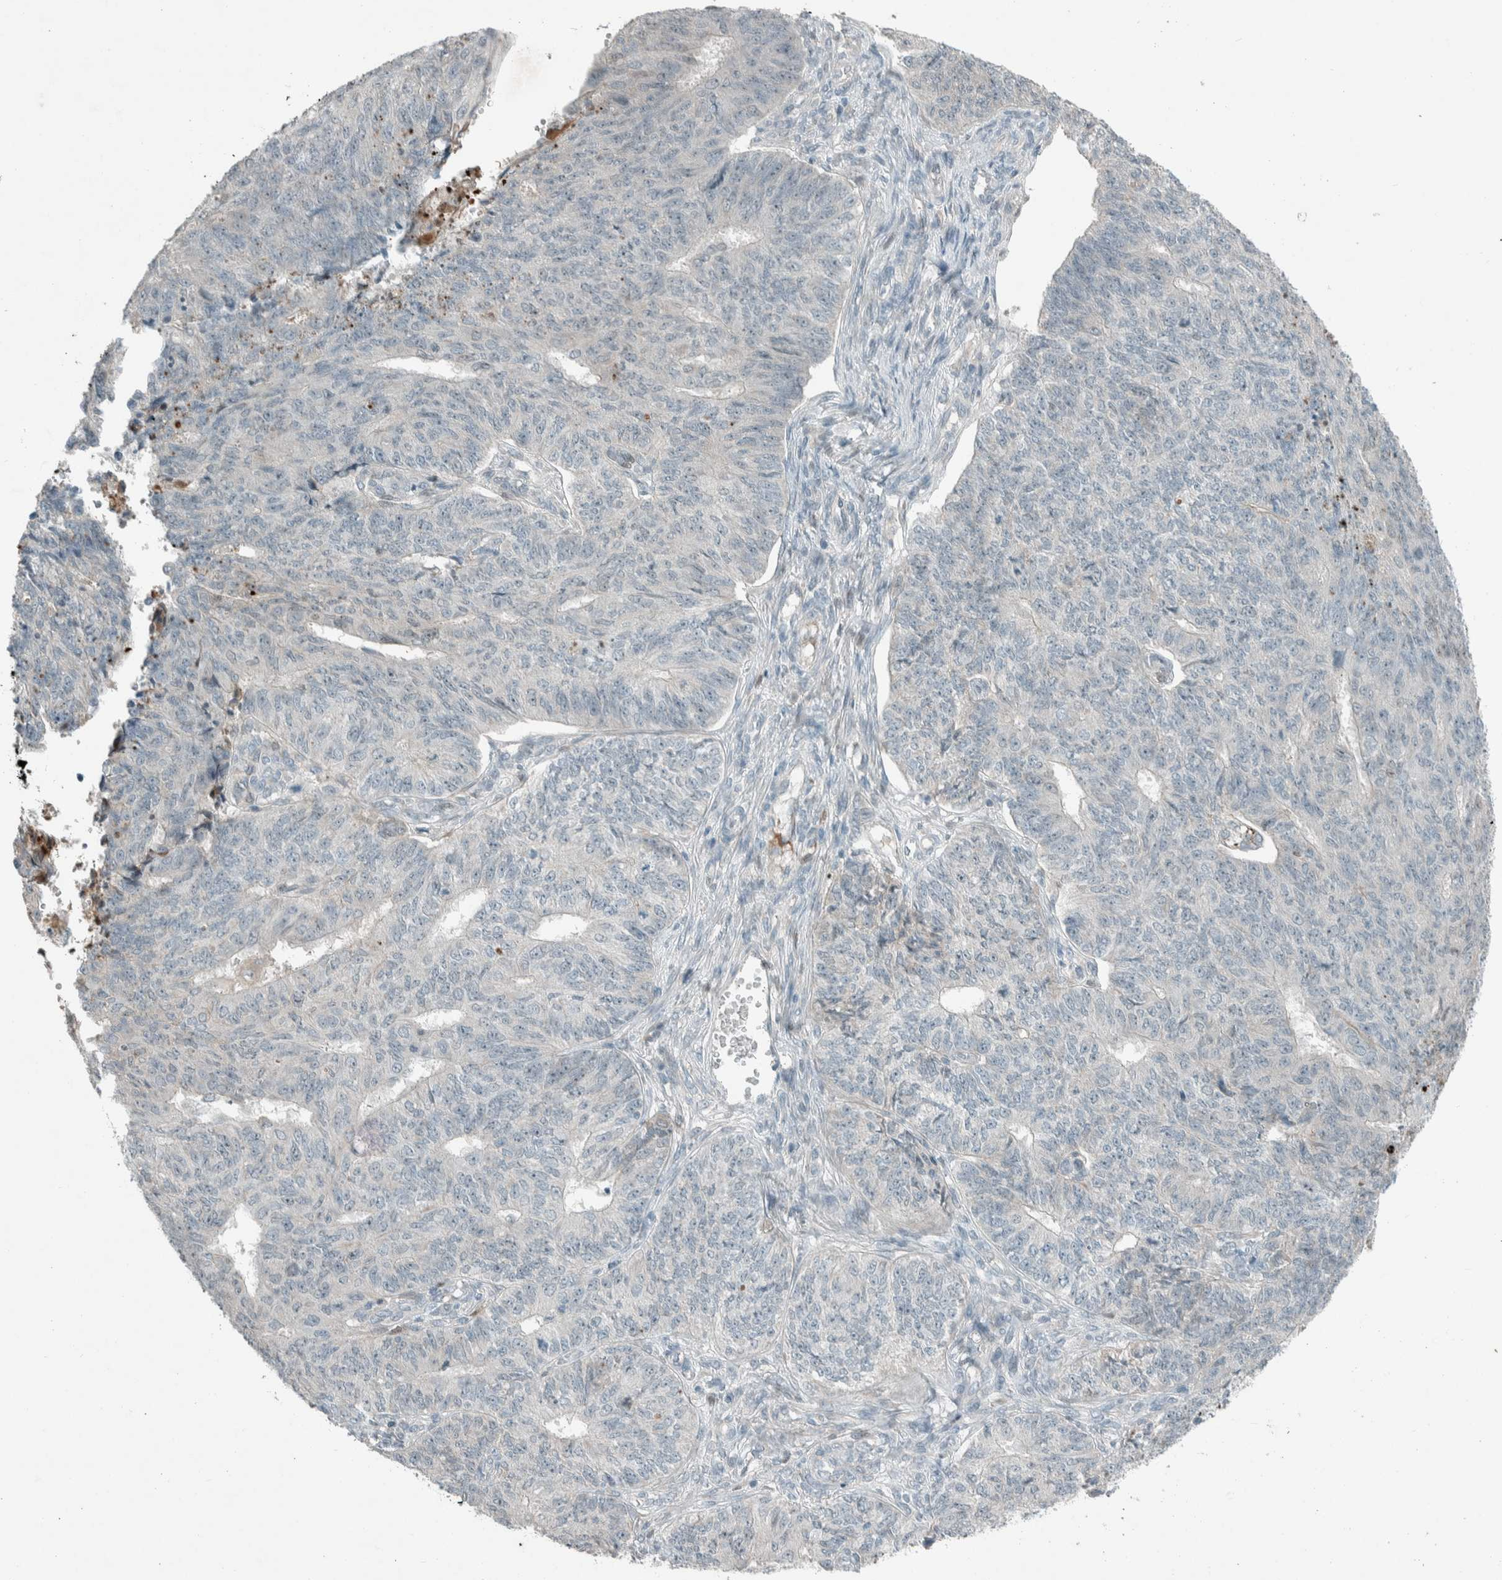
{"staining": {"intensity": "negative", "quantity": "none", "location": "none"}, "tissue": "endometrial cancer", "cell_type": "Tumor cells", "image_type": "cancer", "snomed": [{"axis": "morphology", "description": "Adenocarcinoma, NOS"}, {"axis": "topography", "description": "Endometrium"}], "caption": "Photomicrograph shows no protein positivity in tumor cells of endometrial cancer (adenocarcinoma) tissue. (Immunohistochemistry, brightfield microscopy, high magnification).", "gene": "CERCAM", "patient": {"sex": "female", "age": 32}}